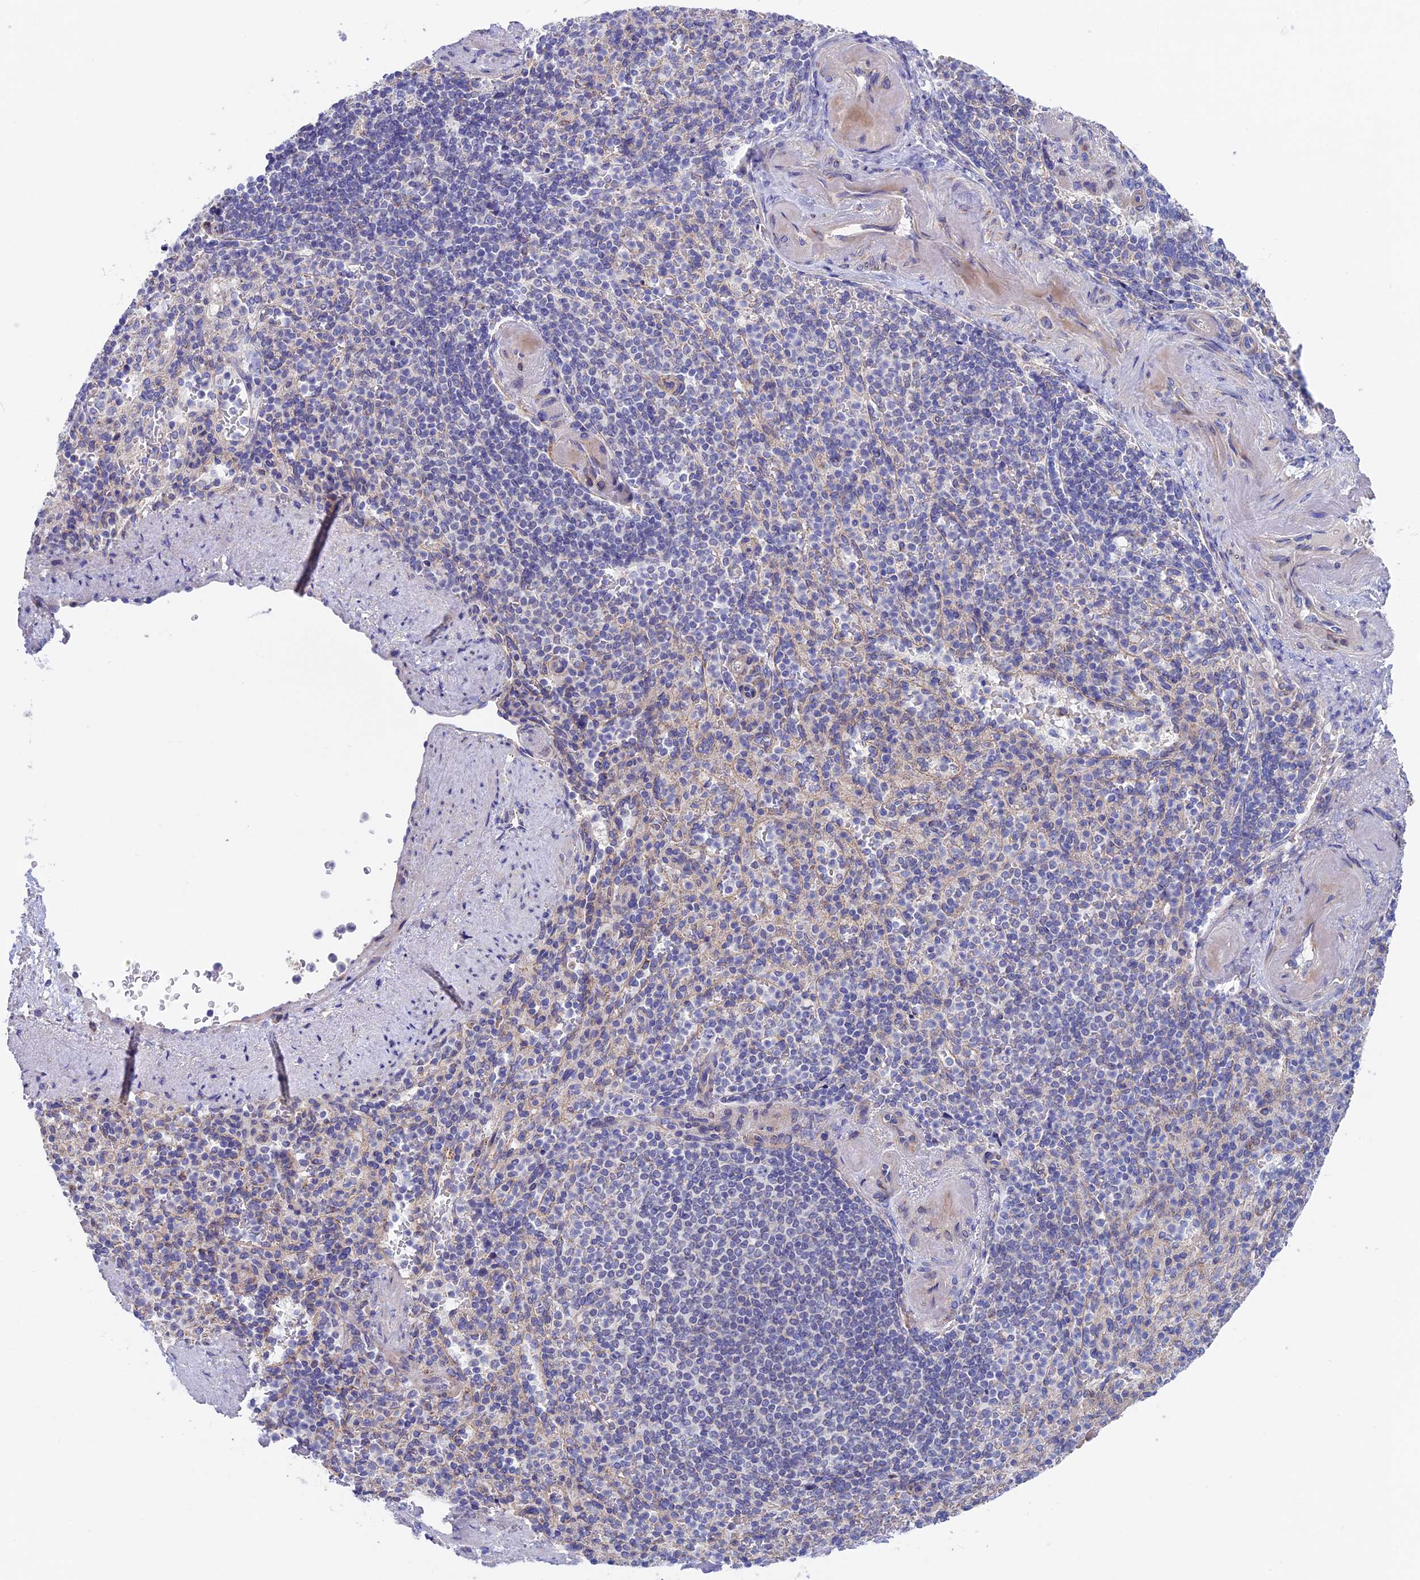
{"staining": {"intensity": "negative", "quantity": "none", "location": "none"}, "tissue": "spleen", "cell_type": "Cells in red pulp", "image_type": "normal", "snomed": [{"axis": "morphology", "description": "Normal tissue, NOS"}, {"axis": "topography", "description": "Spleen"}], "caption": "Immunohistochemical staining of benign spleen displays no significant staining in cells in red pulp. (Stains: DAB immunohistochemistry with hematoxylin counter stain, Microscopy: brightfield microscopy at high magnification).", "gene": "ETFDH", "patient": {"sex": "female", "age": 74}}